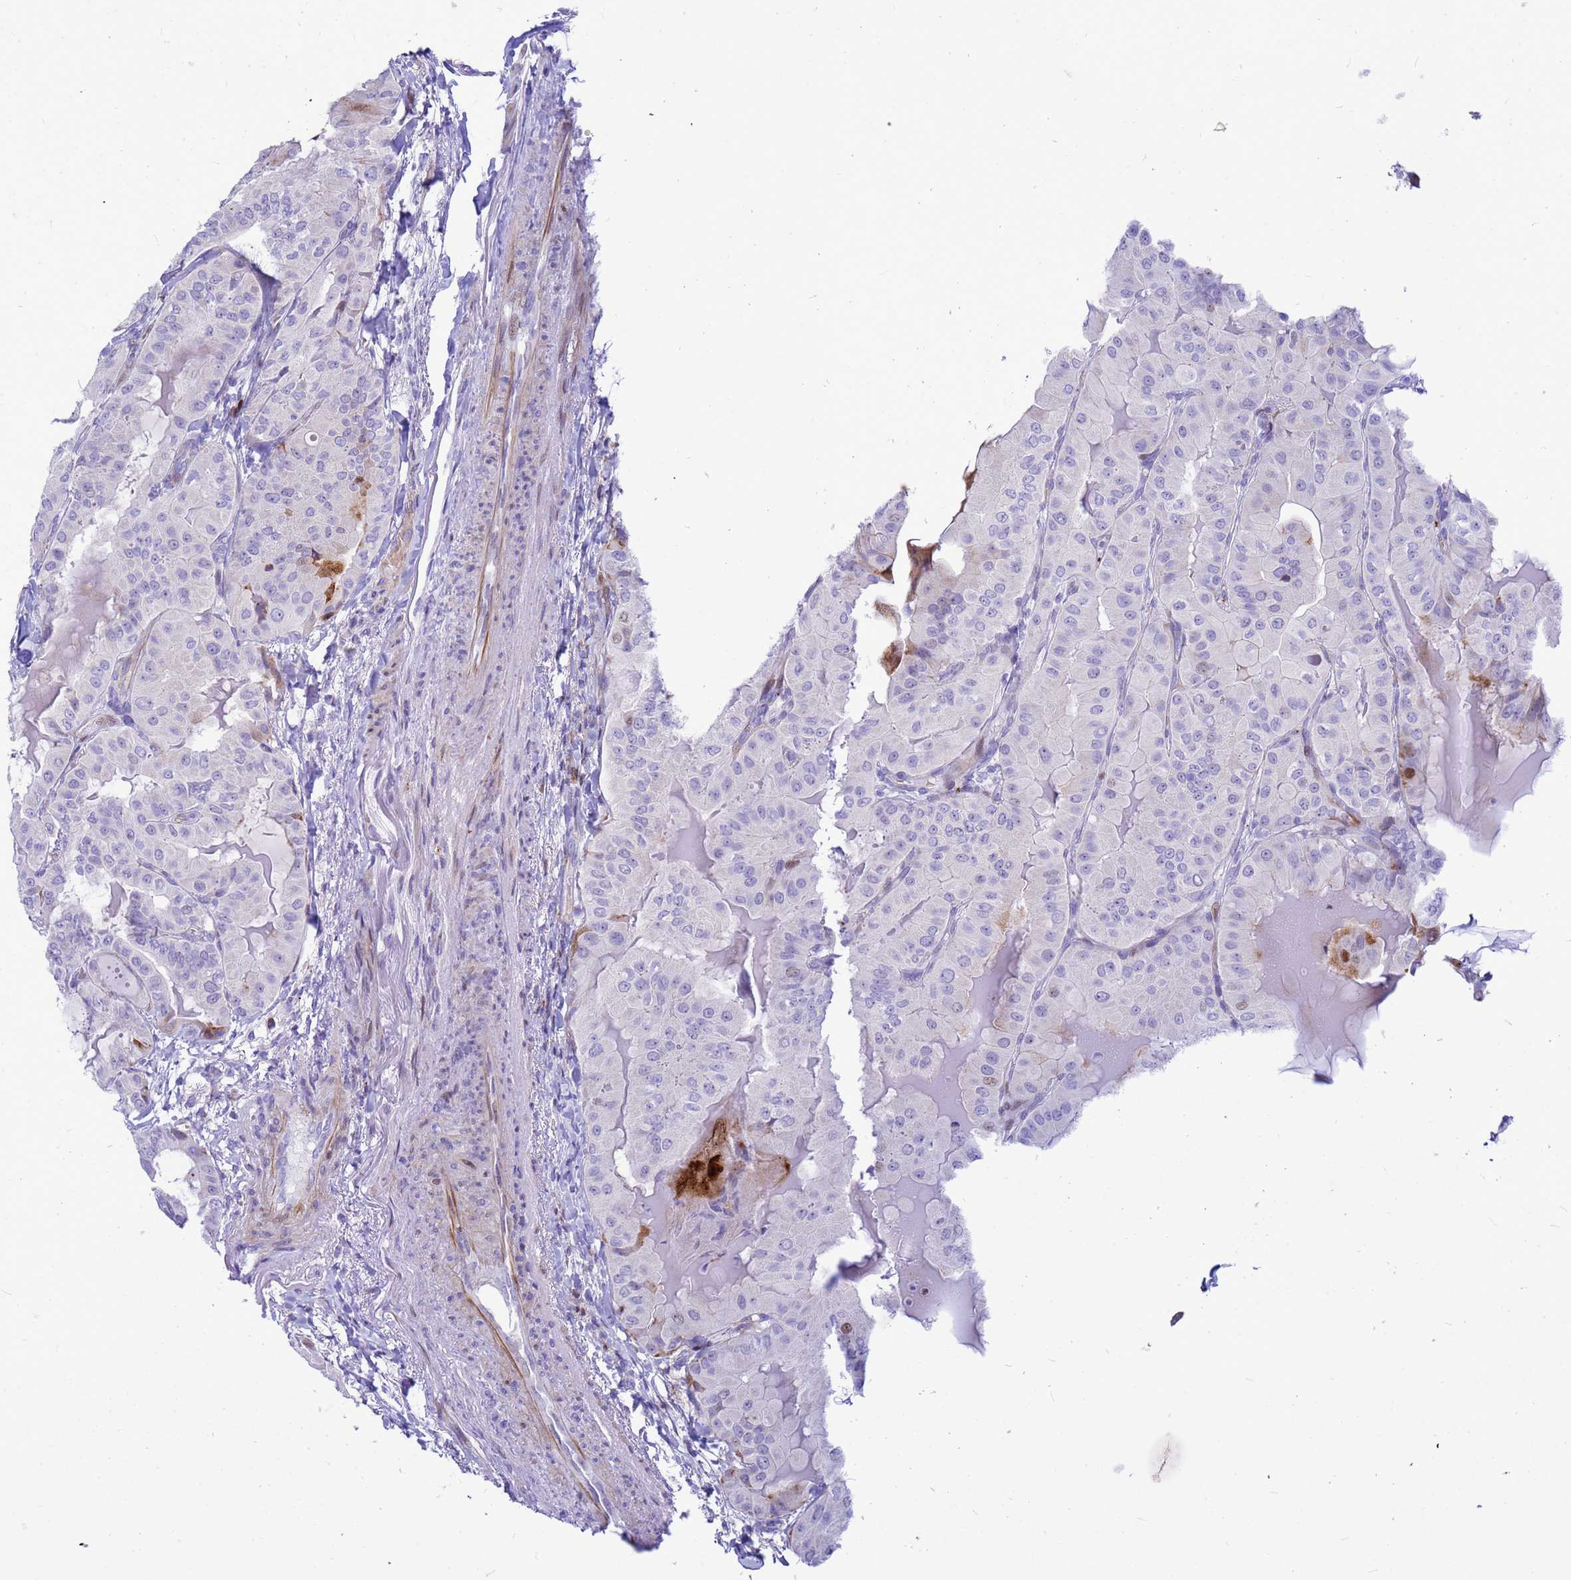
{"staining": {"intensity": "negative", "quantity": "none", "location": "none"}, "tissue": "thyroid cancer", "cell_type": "Tumor cells", "image_type": "cancer", "snomed": [{"axis": "morphology", "description": "Papillary adenocarcinoma, NOS"}, {"axis": "topography", "description": "Thyroid gland"}], "caption": "High magnification brightfield microscopy of thyroid cancer stained with DAB (brown) and counterstained with hematoxylin (blue): tumor cells show no significant expression.", "gene": "ADAMTS7", "patient": {"sex": "female", "age": 68}}